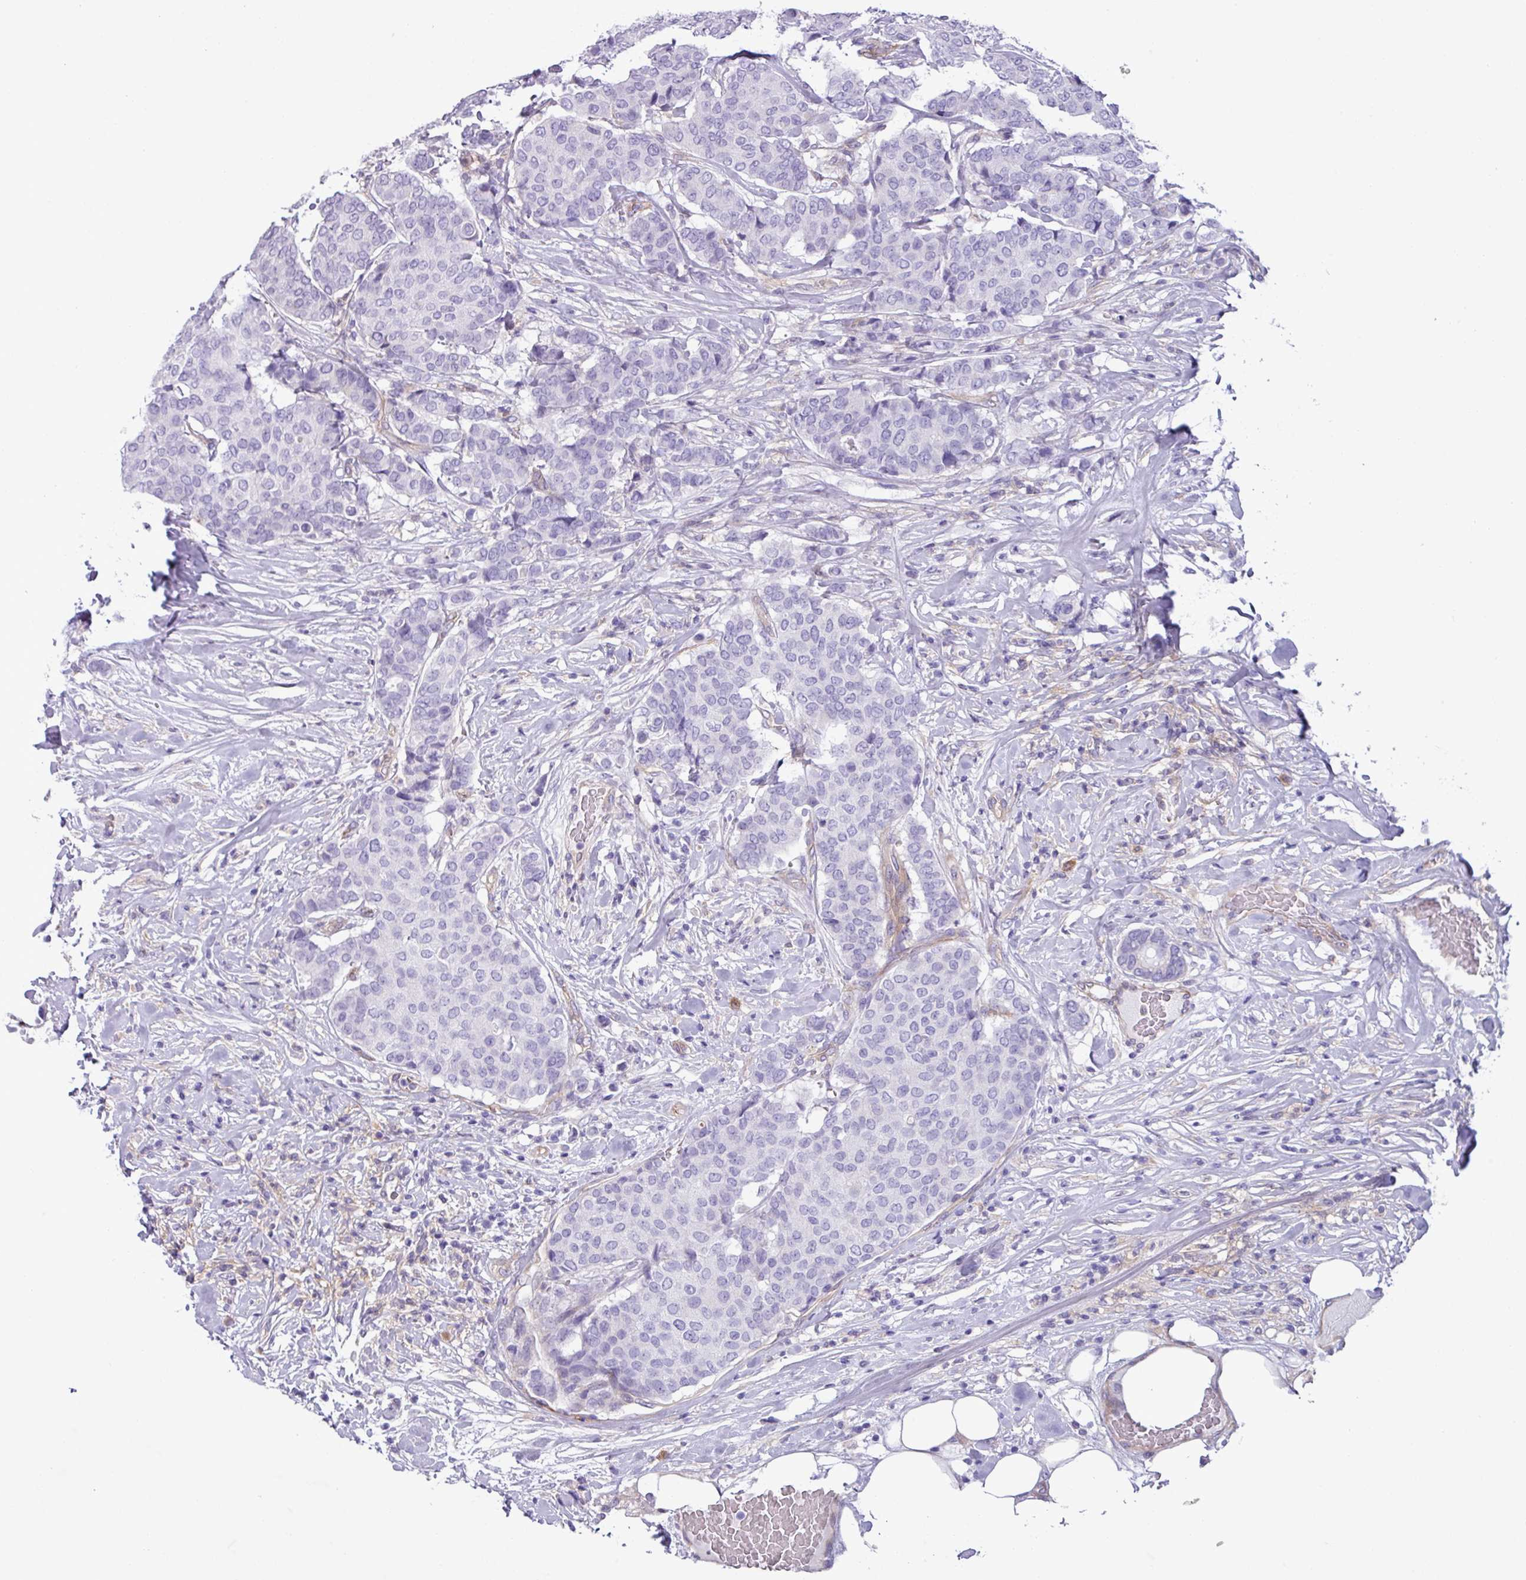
{"staining": {"intensity": "negative", "quantity": "none", "location": "none"}, "tissue": "breast cancer", "cell_type": "Tumor cells", "image_type": "cancer", "snomed": [{"axis": "morphology", "description": "Duct carcinoma"}, {"axis": "topography", "description": "Breast"}], "caption": "The micrograph displays no significant staining in tumor cells of breast cancer.", "gene": "KIRREL3", "patient": {"sex": "female", "age": 75}}